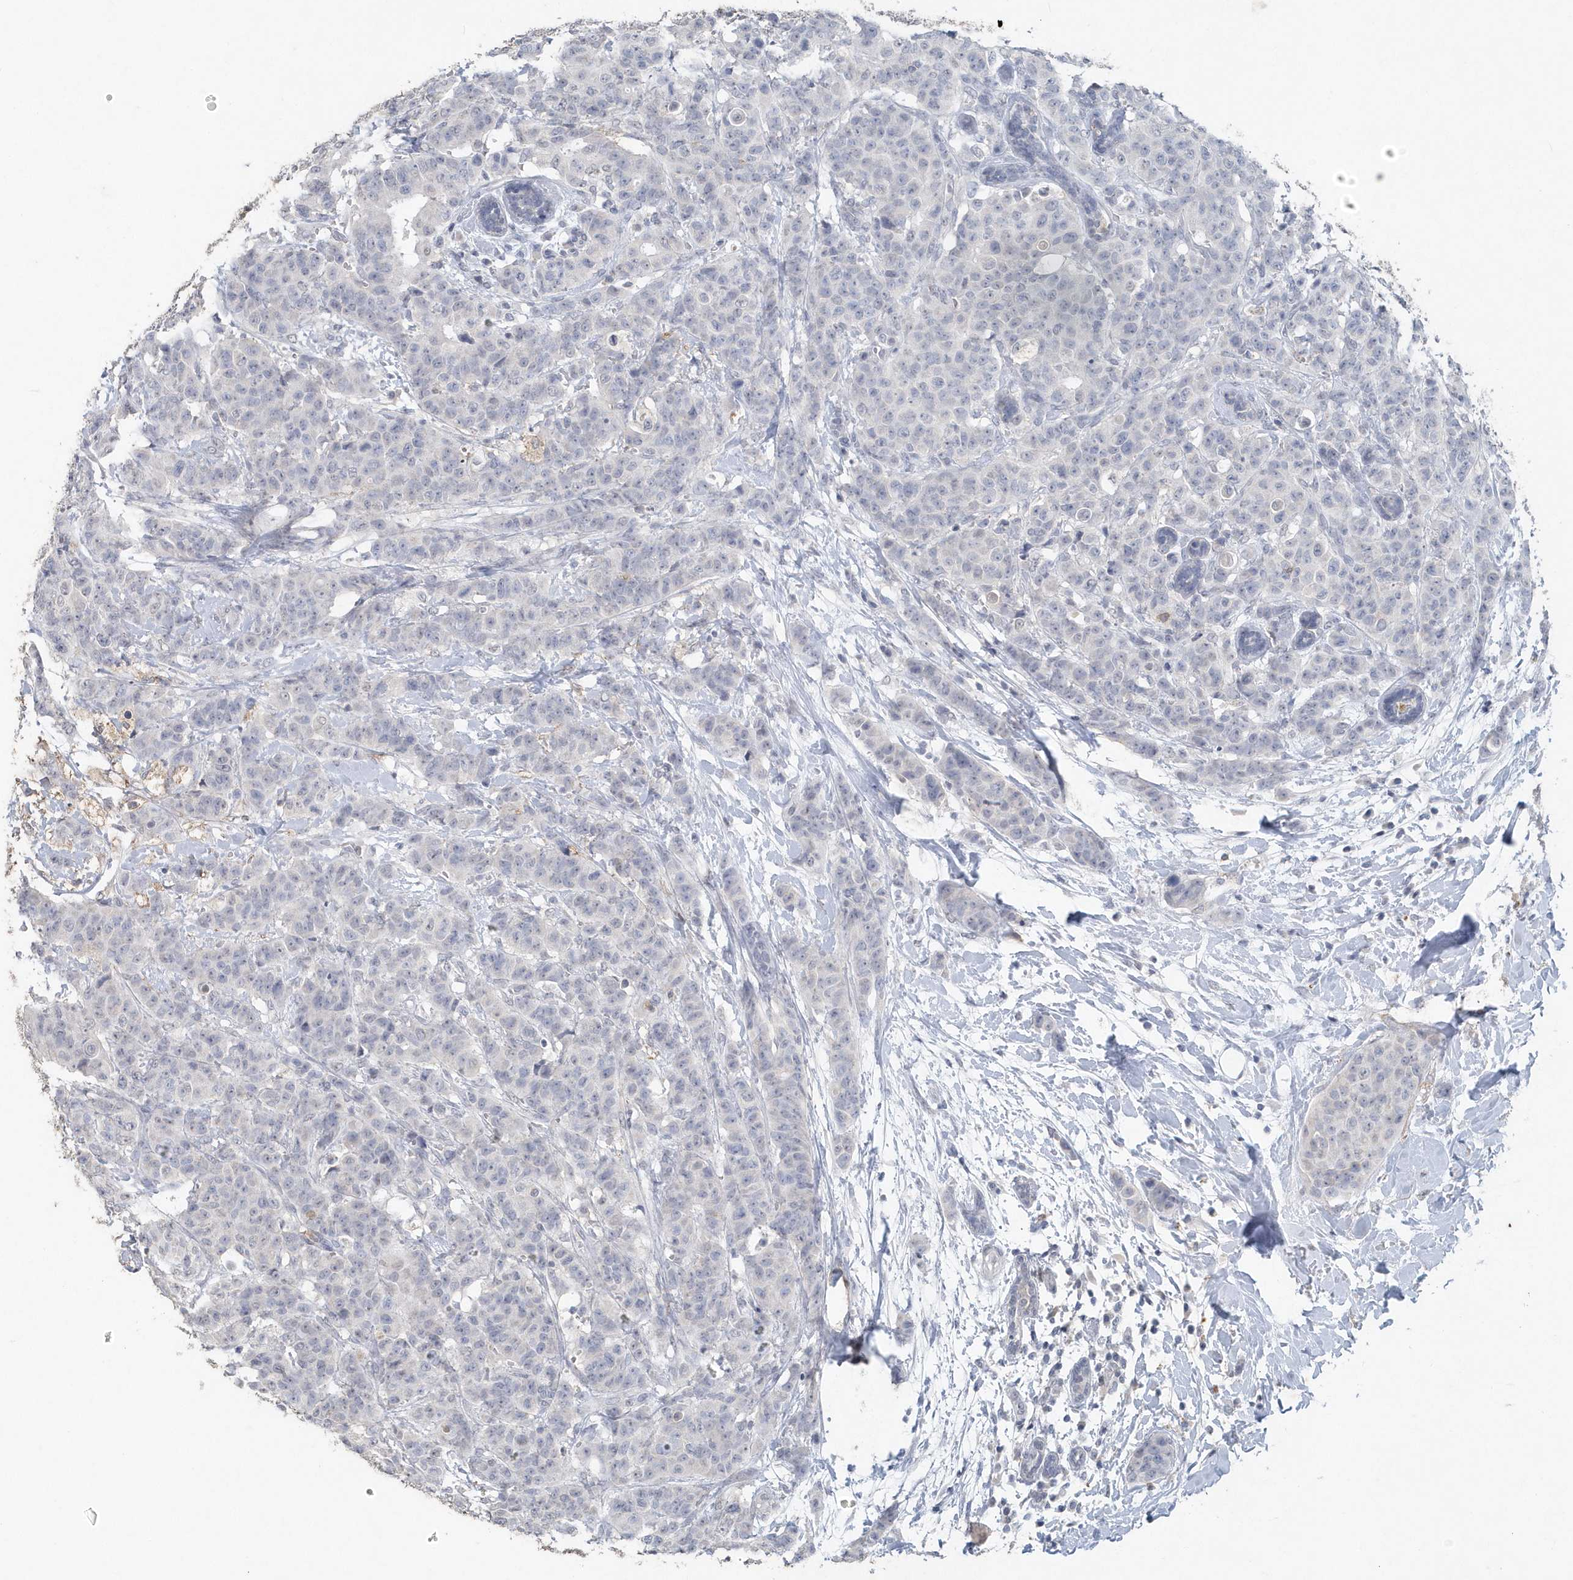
{"staining": {"intensity": "negative", "quantity": "none", "location": "none"}, "tissue": "breast cancer", "cell_type": "Tumor cells", "image_type": "cancer", "snomed": [{"axis": "morphology", "description": "Normal tissue, NOS"}, {"axis": "morphology", "description": "Duct carcinoma"}, {"axis": "topography", "description": "Breast"}], "caption": "Intraductal carcinoma (breast) was stained to show a protein in brown. There is no significant positivity in tumor cells. (DAB (3,3'-diaminobenzidine) immunohistochemistry (IHC) visualized using brightfield microscopy, high magnification).", "gene": "PDCD1", "patient": {"sex": "female", "age": 40}}